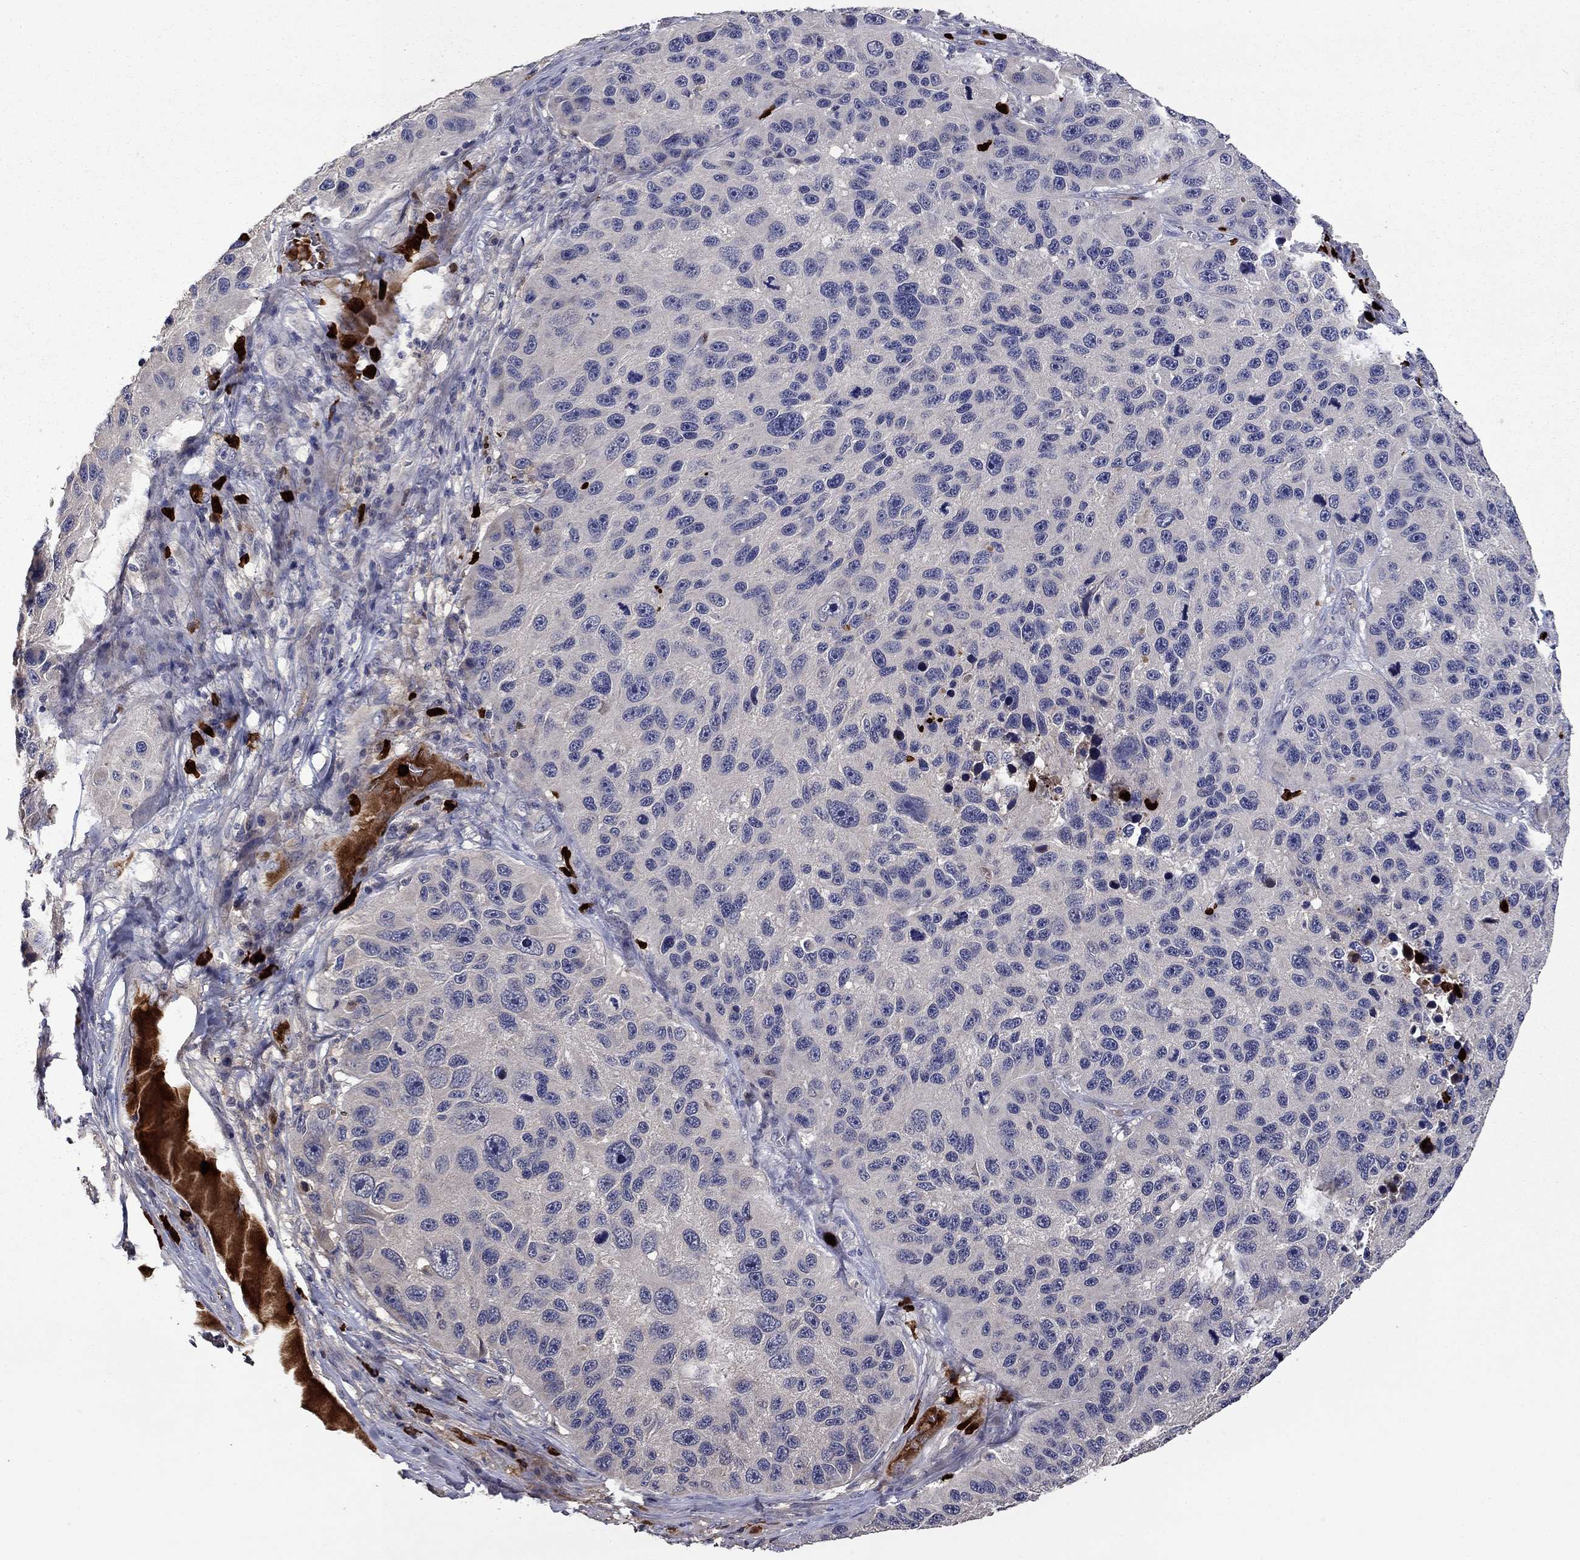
{"staining": {"intensity": "negative", "quantity": "none", "location": "none"}, "tissue": "melanoma", "cell_type": "Tumor cells", "image_type": "cancer", "snomed": [{"axis": "morphology", "description": "Malignant melanoma, NOS"}, {"axis": "topography", "description": "Skin"}], "caption": "High magnification brightfield microscopy of melanoma stained with DAB (3,3'-diaminobenzidine) (brown) and counterstained with hematoxylin (blue): tumor cells show no significant staining.", "gene": "SATB1", "patient": {"sex": "male", "age": 53}}